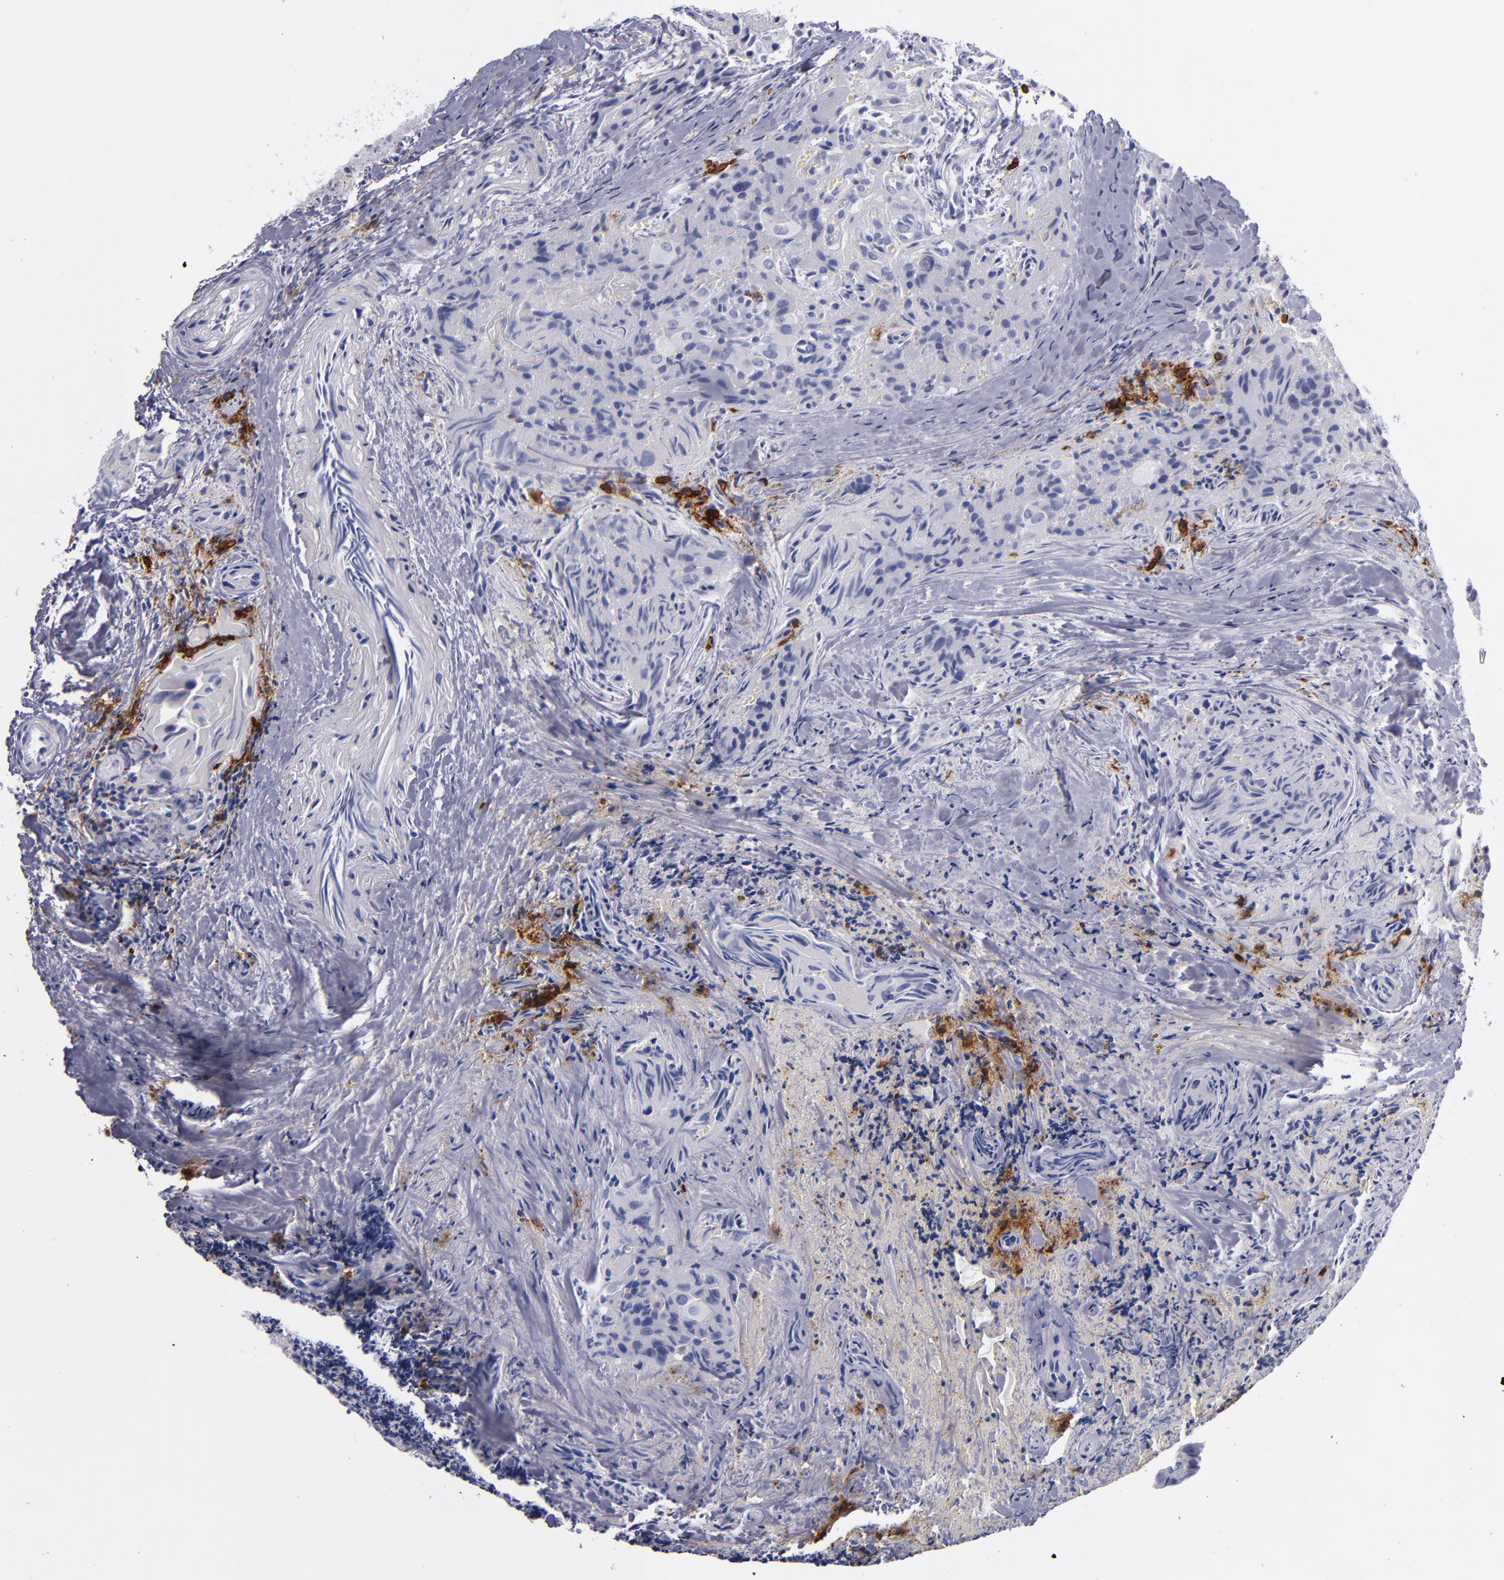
{"staining": {"intensity": "negative", "quantity": "none", "location": "none"}, "tissue": "thyroid cancer", "cell_type": "Tumor cells", "image_type": "cancer", "snomed": [{"axis": "morphology", "description": "Papillary adenocarcinoma, NOS"}, {"axis": "topography", "description": "Thyroid gland"}], "caption": "High magnification brightfield microscopy of papillary adenocarcinoma (thyroid) stained with DAB (brown) and counterstained with hematoxylin (blue): tumor cells show no significant staining.", "gene": "CD38", "patient": {"sex": "female", "age": 71}}